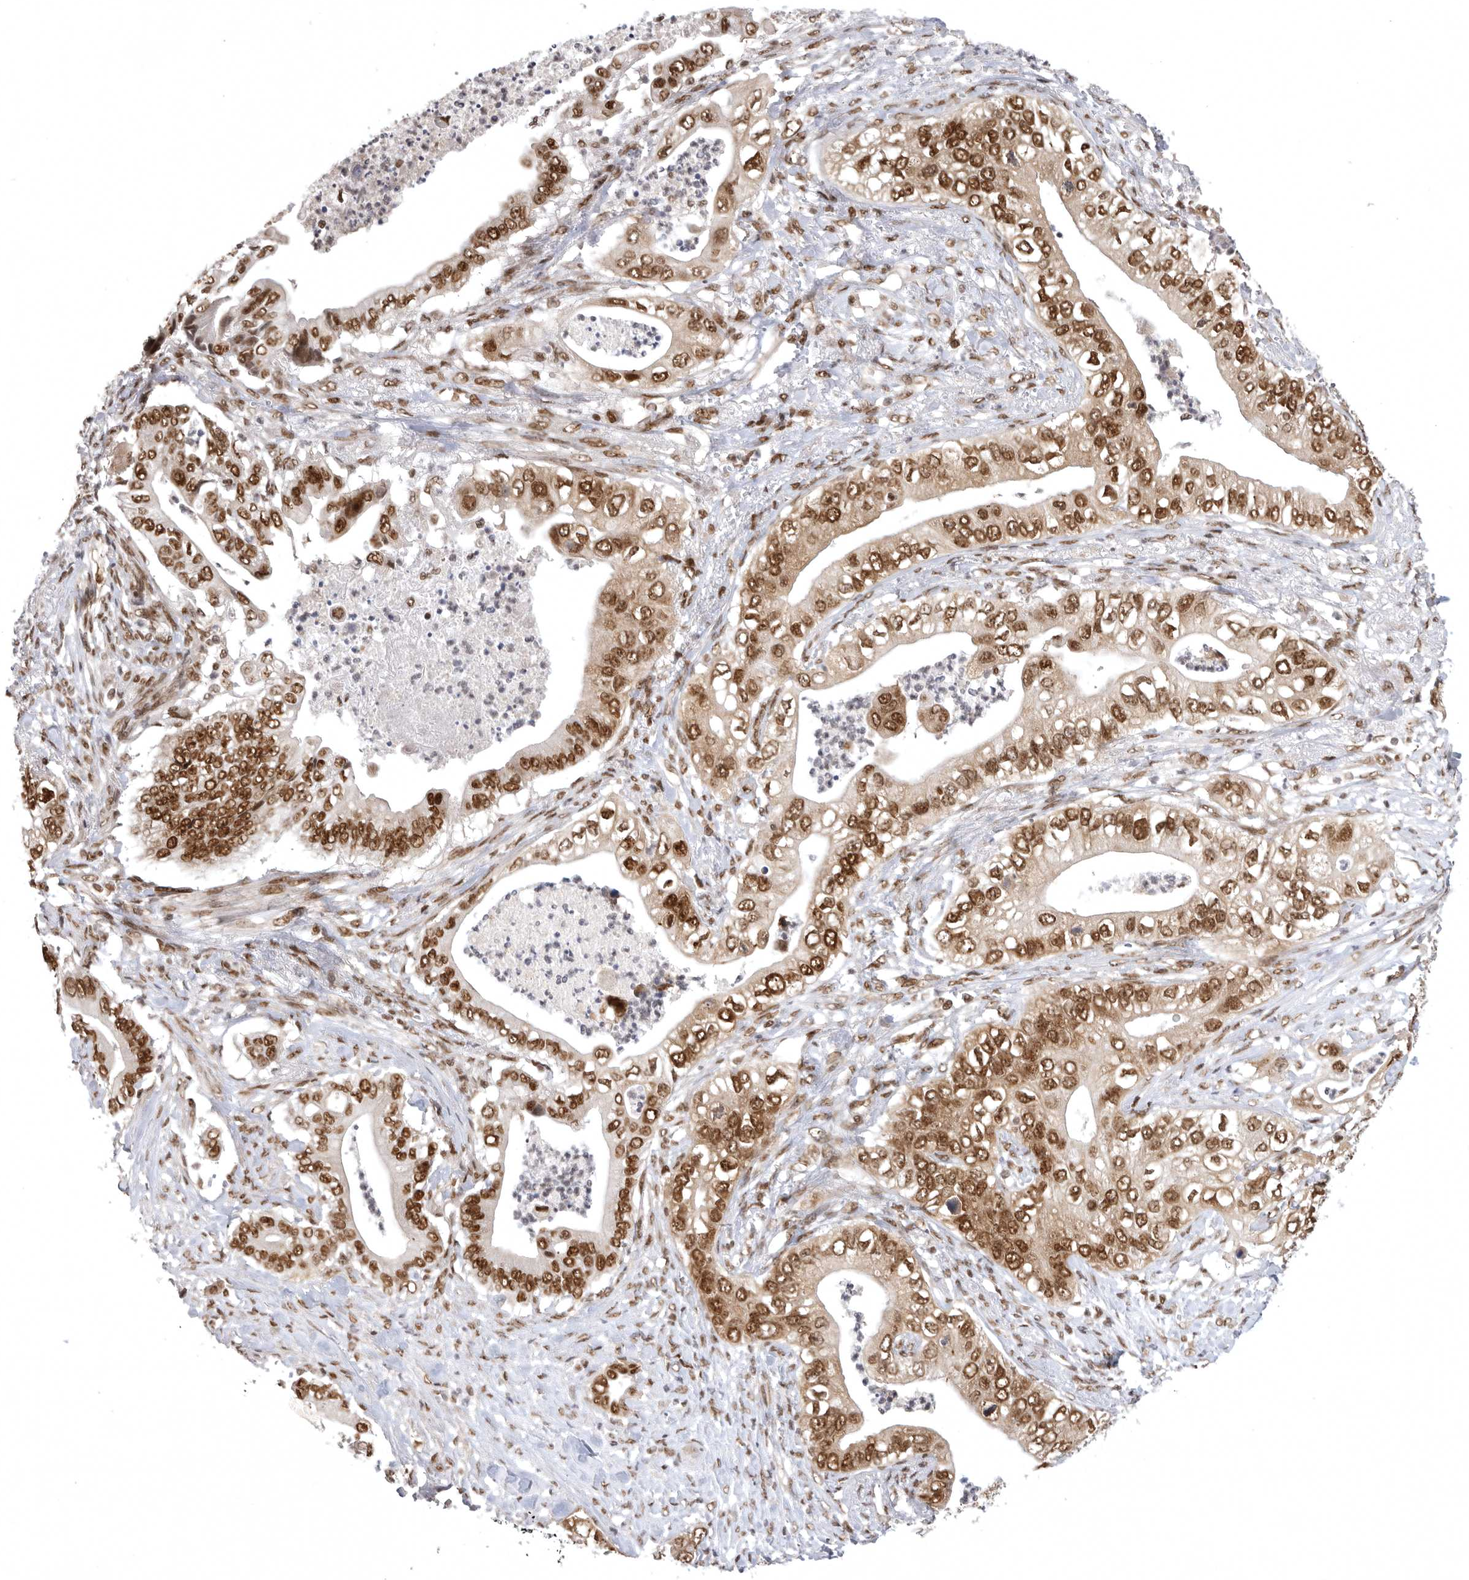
{"staining": {"intensity": "strong", "quantity": ">75%", "location": "cytoplasmic/membranous,nuclear"}, "tissue": "pancreatic cancer", "cell_type": "Tumor cells", "image_type": "cancer", "snomed": [{"axis": "morphology", "description": "Adenocarcinoma, NOS"}, {"axis": "topography", "description": "Pancreas"}], "caption": "Immunohistochemistry photomicrograph of human pancreatic cancer stained for a protein (brown), which displays high levels of strong cytoplasmic/membranous and nuclear staining in approximately >75% of tumor cells.", "gene": "ZNF830", "patient": {"sex": "female", "age": 78}}